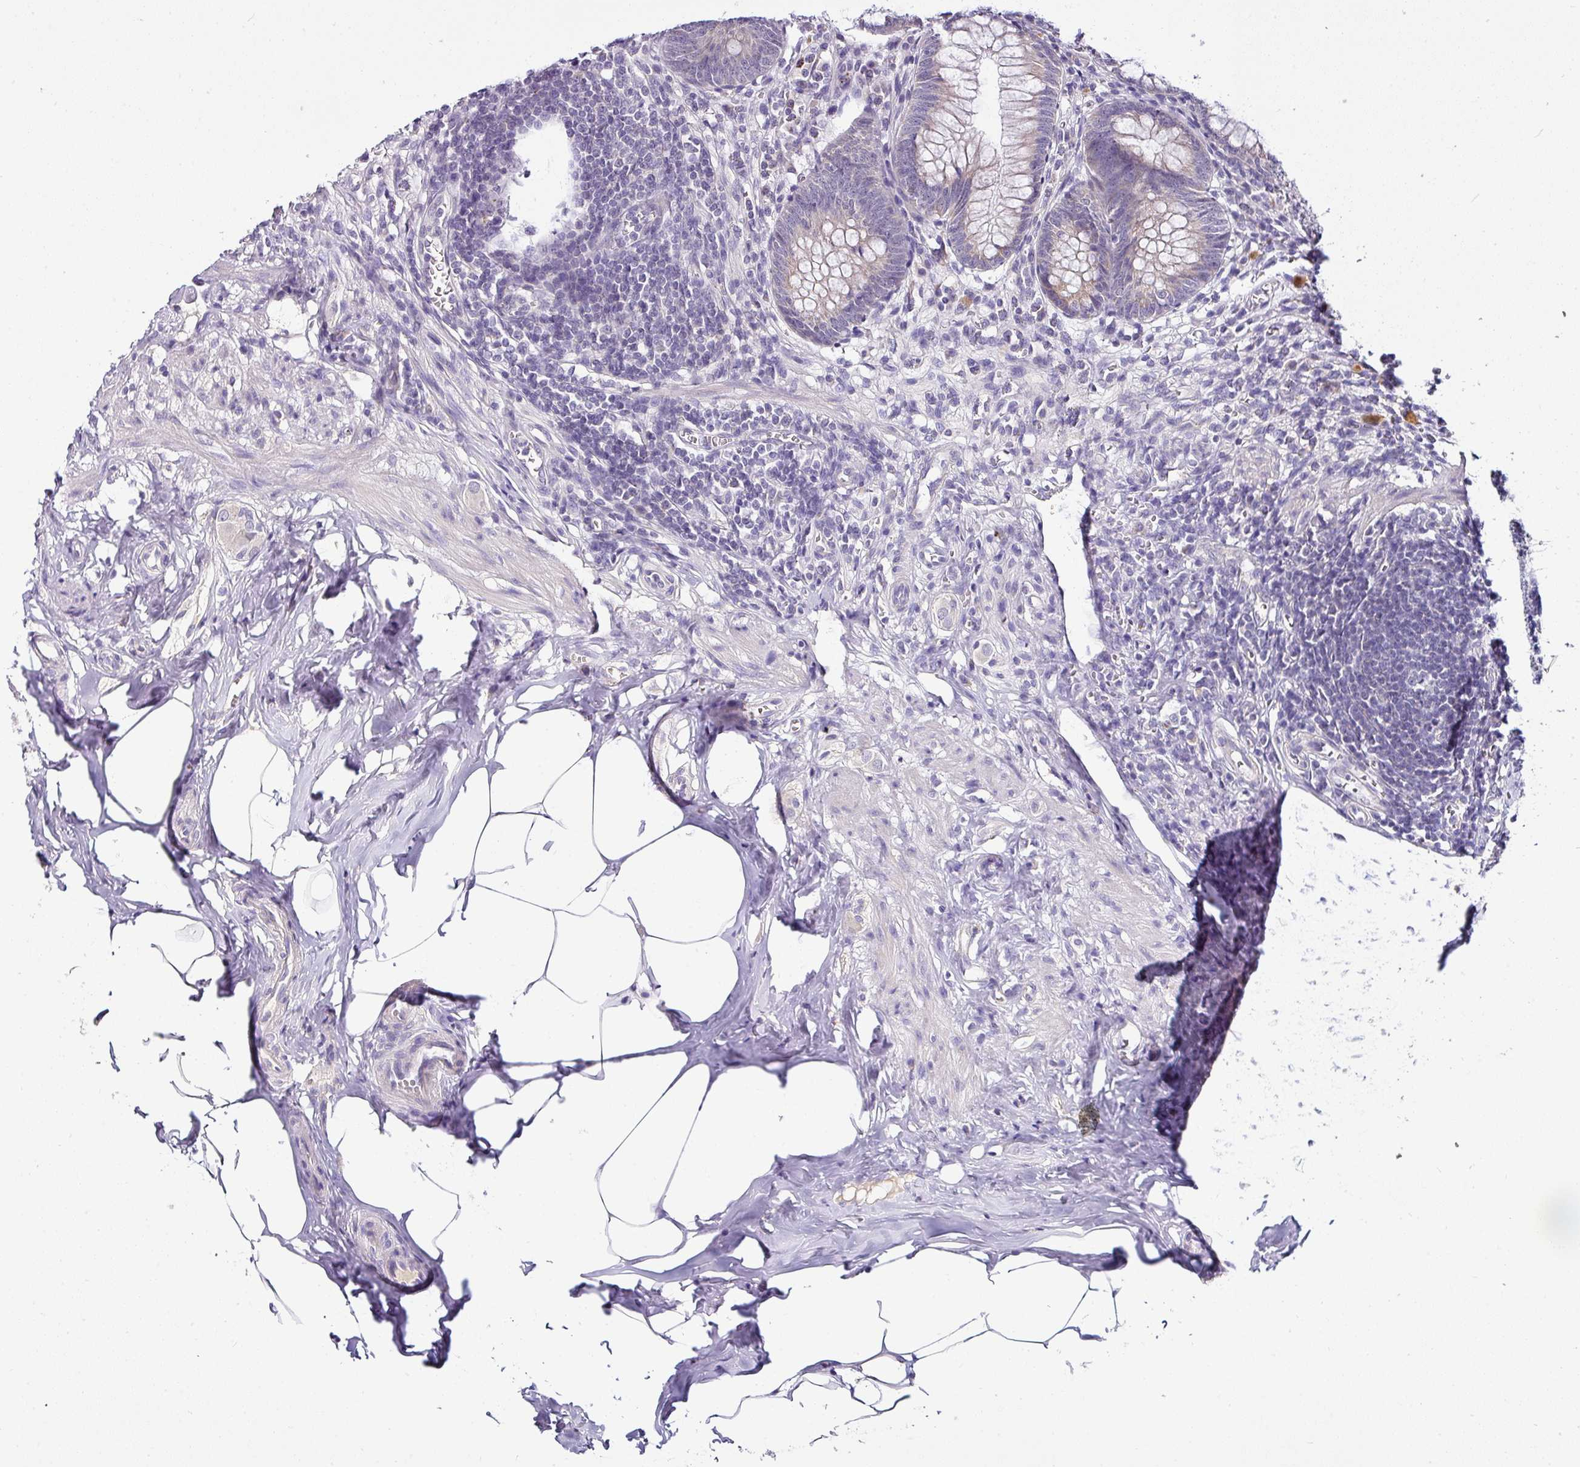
{"staining": {"intensity": "strong", "quantity": "<25%", "location": "cytoplasmic/membranous"}, "tissue": "appendix", "cell_type": "Glandular cells", "image_type": "normal", "snomed": [{"axis": "morphology", "description": "Normal tissue, NOS"}, {"axis": "topography", "description": "Appendix"}], "caption": "About <25% of glandular cells in normal appendix exhibit strong cytoplasmic/membranous protein positivity as visualized by brown immunohistochemical staining.", "gene": "NAPSA", "patient": {"sex": "male", "age": 56}}